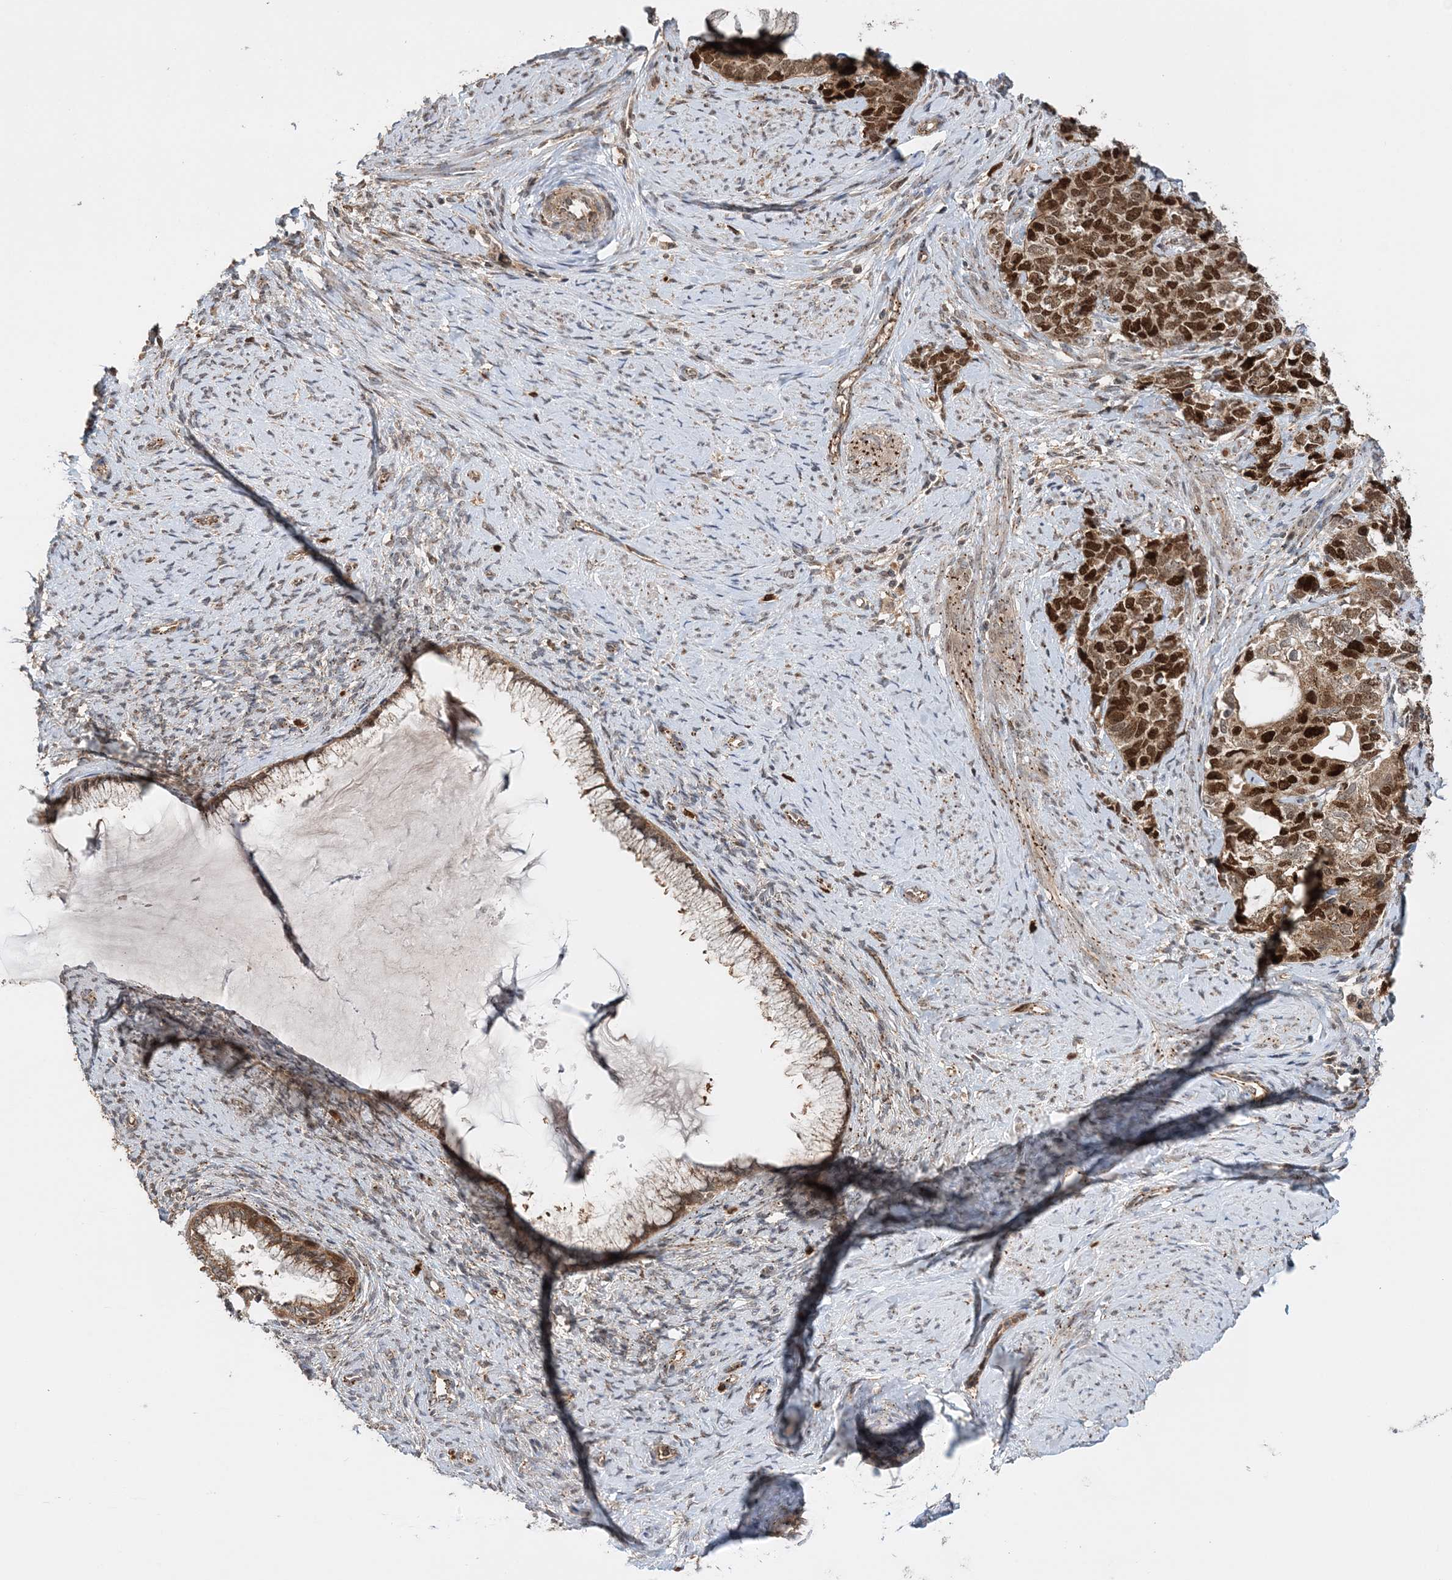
{"staining": {"intensity": "strong", "quantity": ">75%", "location": "cytoplasmic/membranous,nuclear"}, "tissue": "cervical cancer", "cell_type": "Tumor cells", "image_type": "cancer", "snomed": [{"axis": "morphology", "description": "Squamous cell carcinoma, NOS"}, {"axis": "topography", "description": "Cervix"}], "caption": "IHC photomicrograph of human squamous cell carcinoma (cervical) stained for a protein (brown), which displays high levels of strong cytoplasmic/membranous and nuclear staining in approximately >75% of tumor cells.", "gene": "KIF4A", "patient": {"sex": "female", "age": 63}}